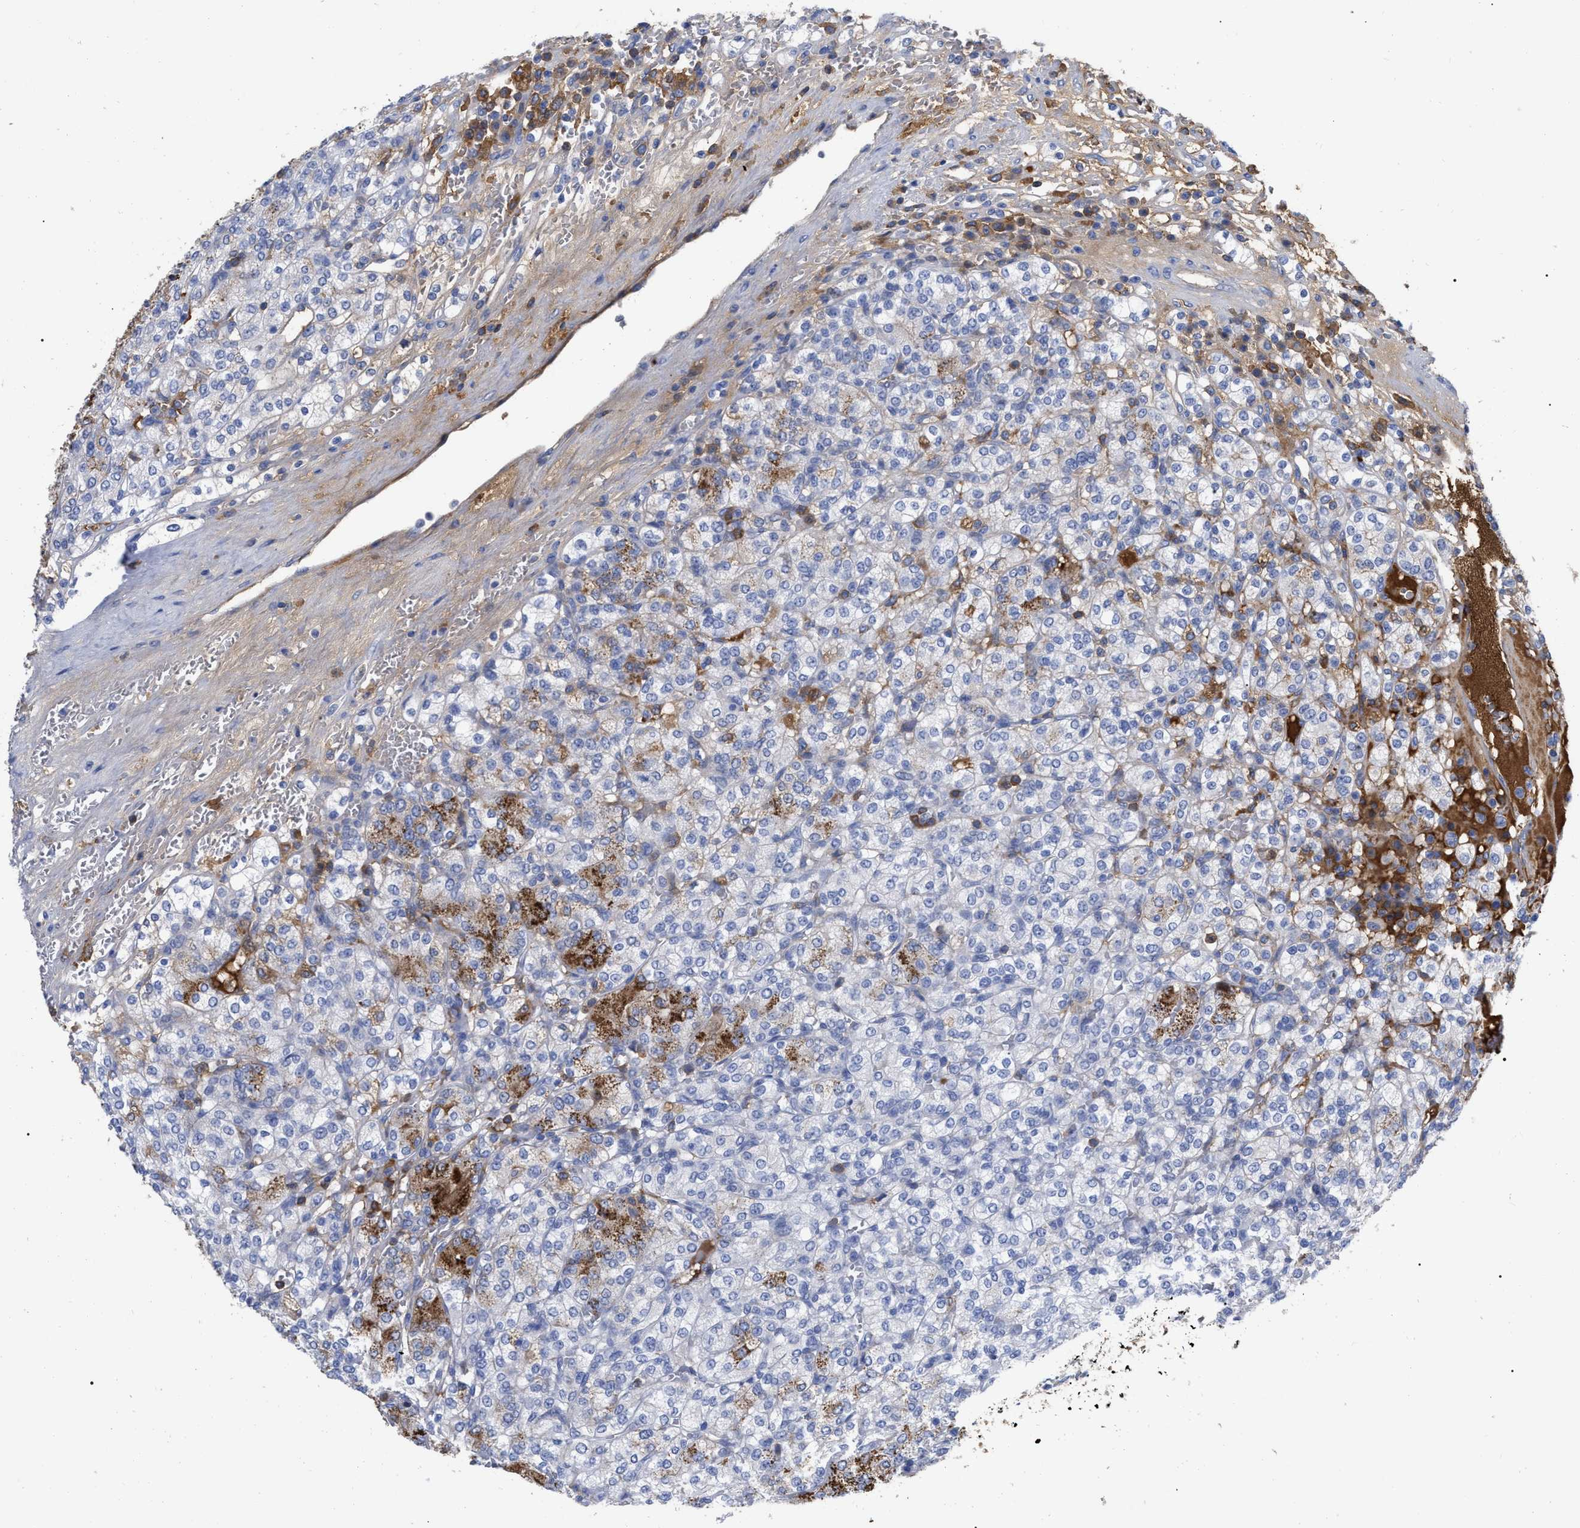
{"staining": {"intensity": "strong", "quantity": "<25%", "location": "cytoplasmic/membranous"}, "tissue": "renal cancer", "cell_type": "Tumor cells", "image_type": "cancer", "snomed": [{"axis": "morphology", "description": "Adenocarcinoma, NOS"}, {"axis": "topography", "description": "Kidney"}], "caption": "Immunohistochemistry micrograph of human renal adenocarcinoma stained for a protein (brown), which demonstrates medium levels of strong cytoplasmic/membranous expression in approximately <25% of tumor cells.", "gene": "IGHV5-51", "patient": {"sex": "male", "age": 77}}